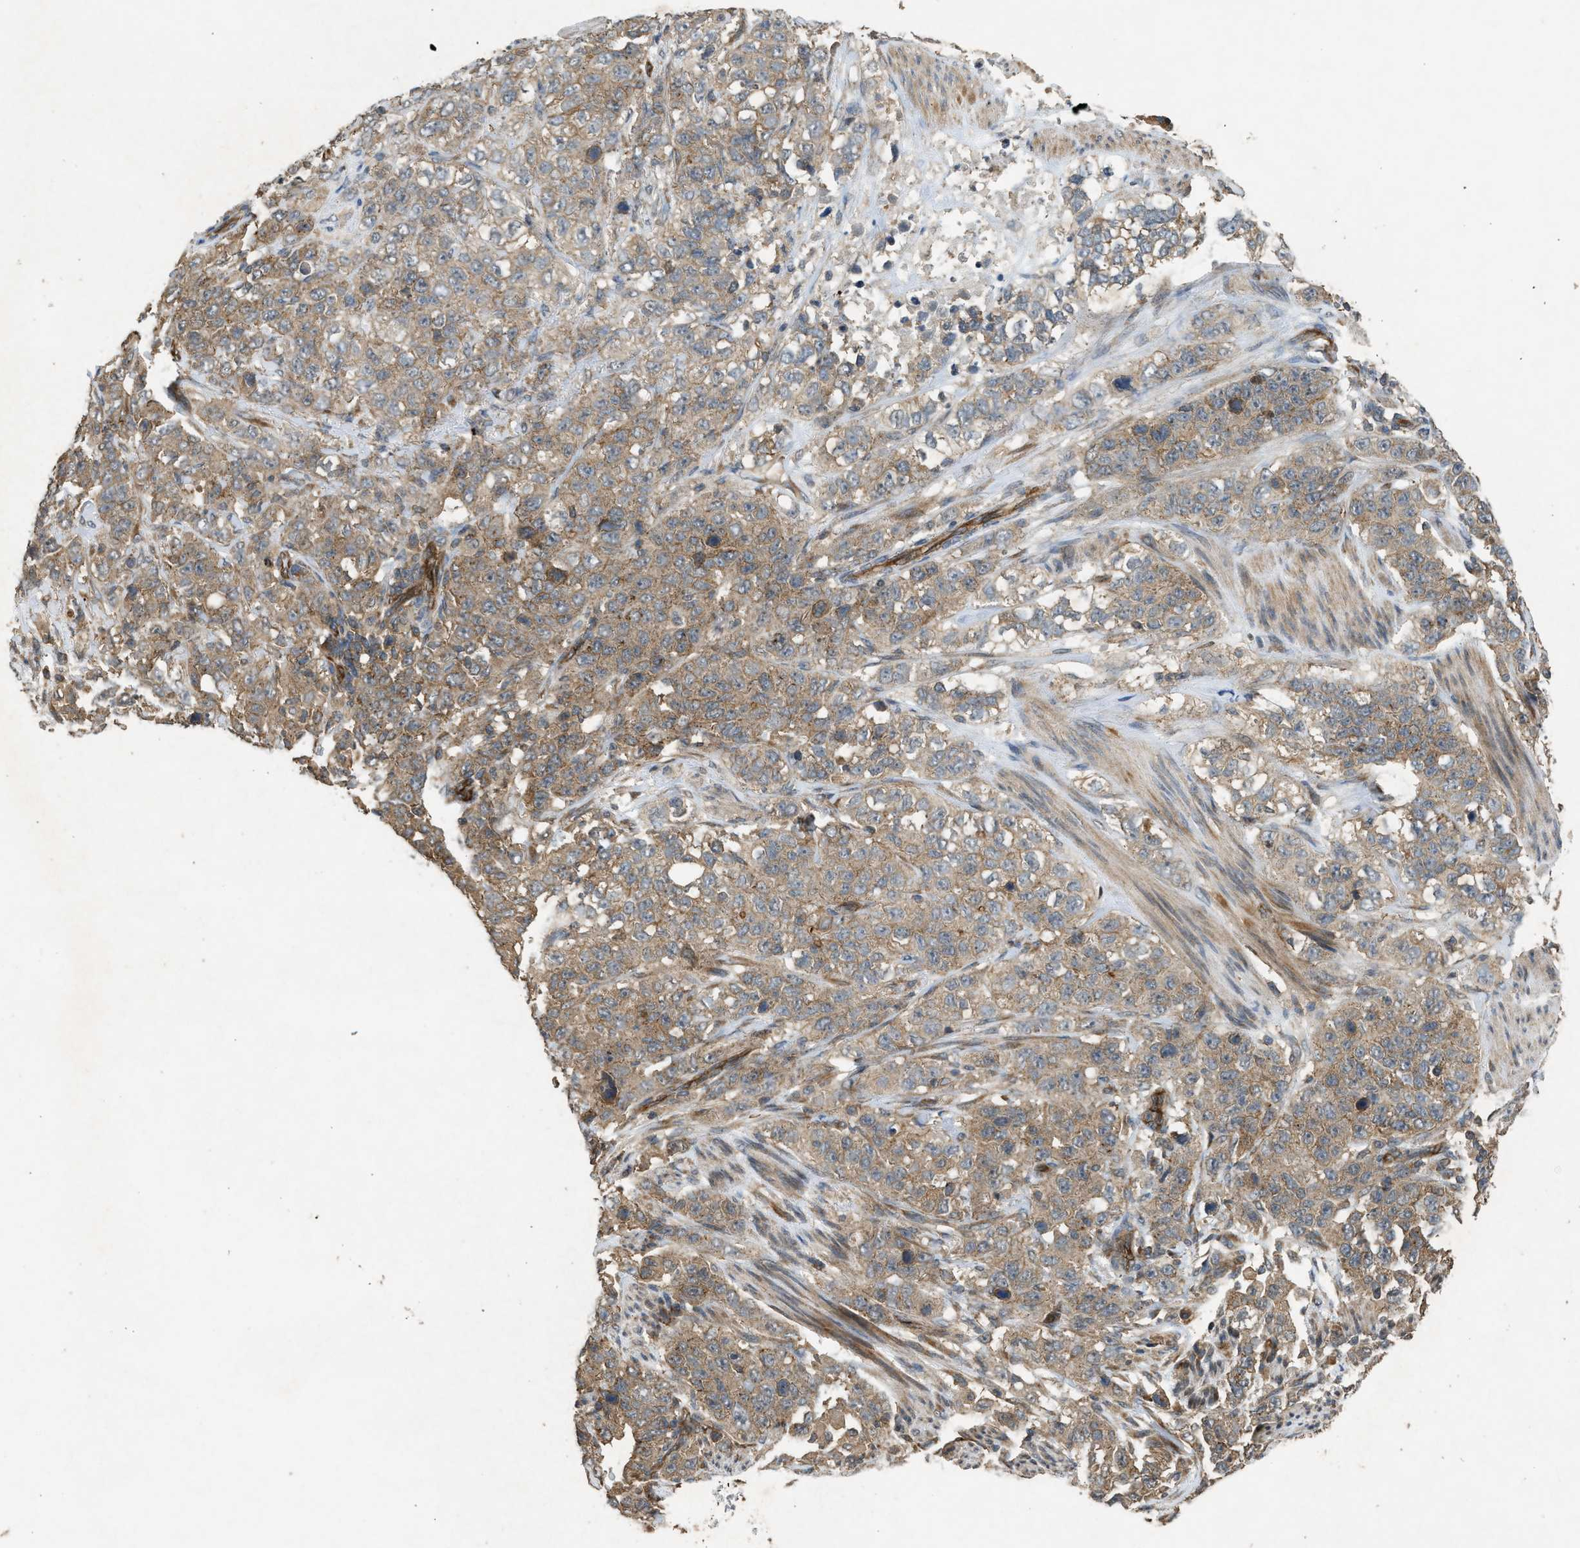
{"staining": {"intensity": "weak", "quantity": ">75%", "location": "cytoplasmic/membranous"}, "tissue": "stomach cancer", "cell_type": "Tumor cells", "image_type": "cancer", "snomed": [{"axis": "morphology", "description": "Adenocarcinoma, NOS"}, {"axis": "topography", "description": "Stomach"}], "caption": "DAB (3,3'-diaminobenzidine) immunohistochemical staining of stomach cancer reveals weak cytoplasmic/membranous protein positivity in about >75% of tumor cells.", "gene": "HIP1R", "patient": {"sex": "male", "age": 48}}